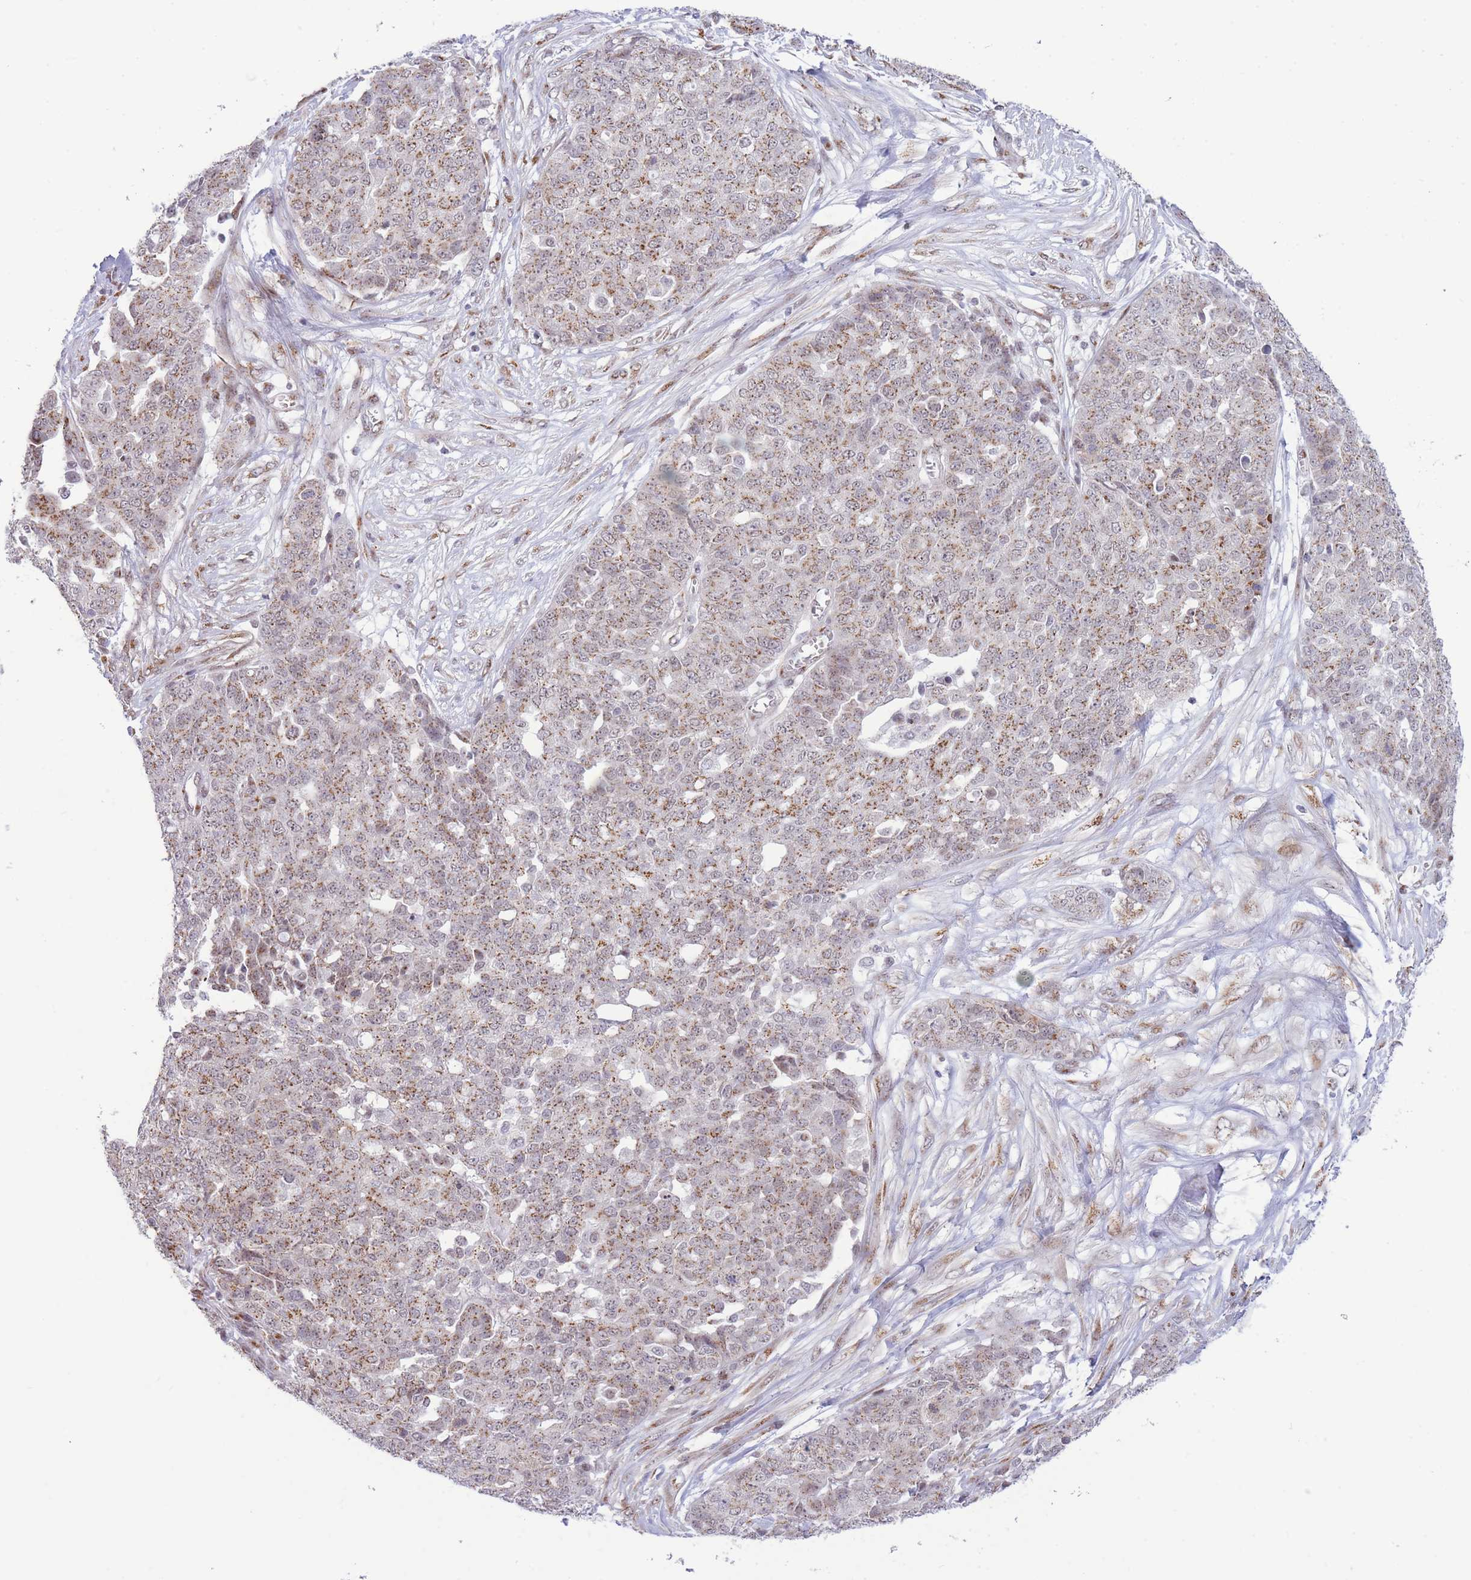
{"staining": {"intensity": "moderate", "quantity": ">75%", "location": "cytoplasmic/membranous,nuclear"}, "tissue": "ovarian cancer", "cell_type": "Tumor cells", "image_type": "cancer", "snomed": [{"axis": "morphology", "description": "Cystadenocarcinoma, serous, NOS"}, {"axis": "topography", "description": "Soft tissue"}, {"axis": "topography", "description": "Ovary"}], "caption": "IHC of ovarian serous cystadenocarcinoma shows medium levels of moderate cytoplasmic/membranous and nuclear staining in approximately >75% of tumor cells.", "gene": "INO80C", "patient": {"sex": "female", "age": 57}}